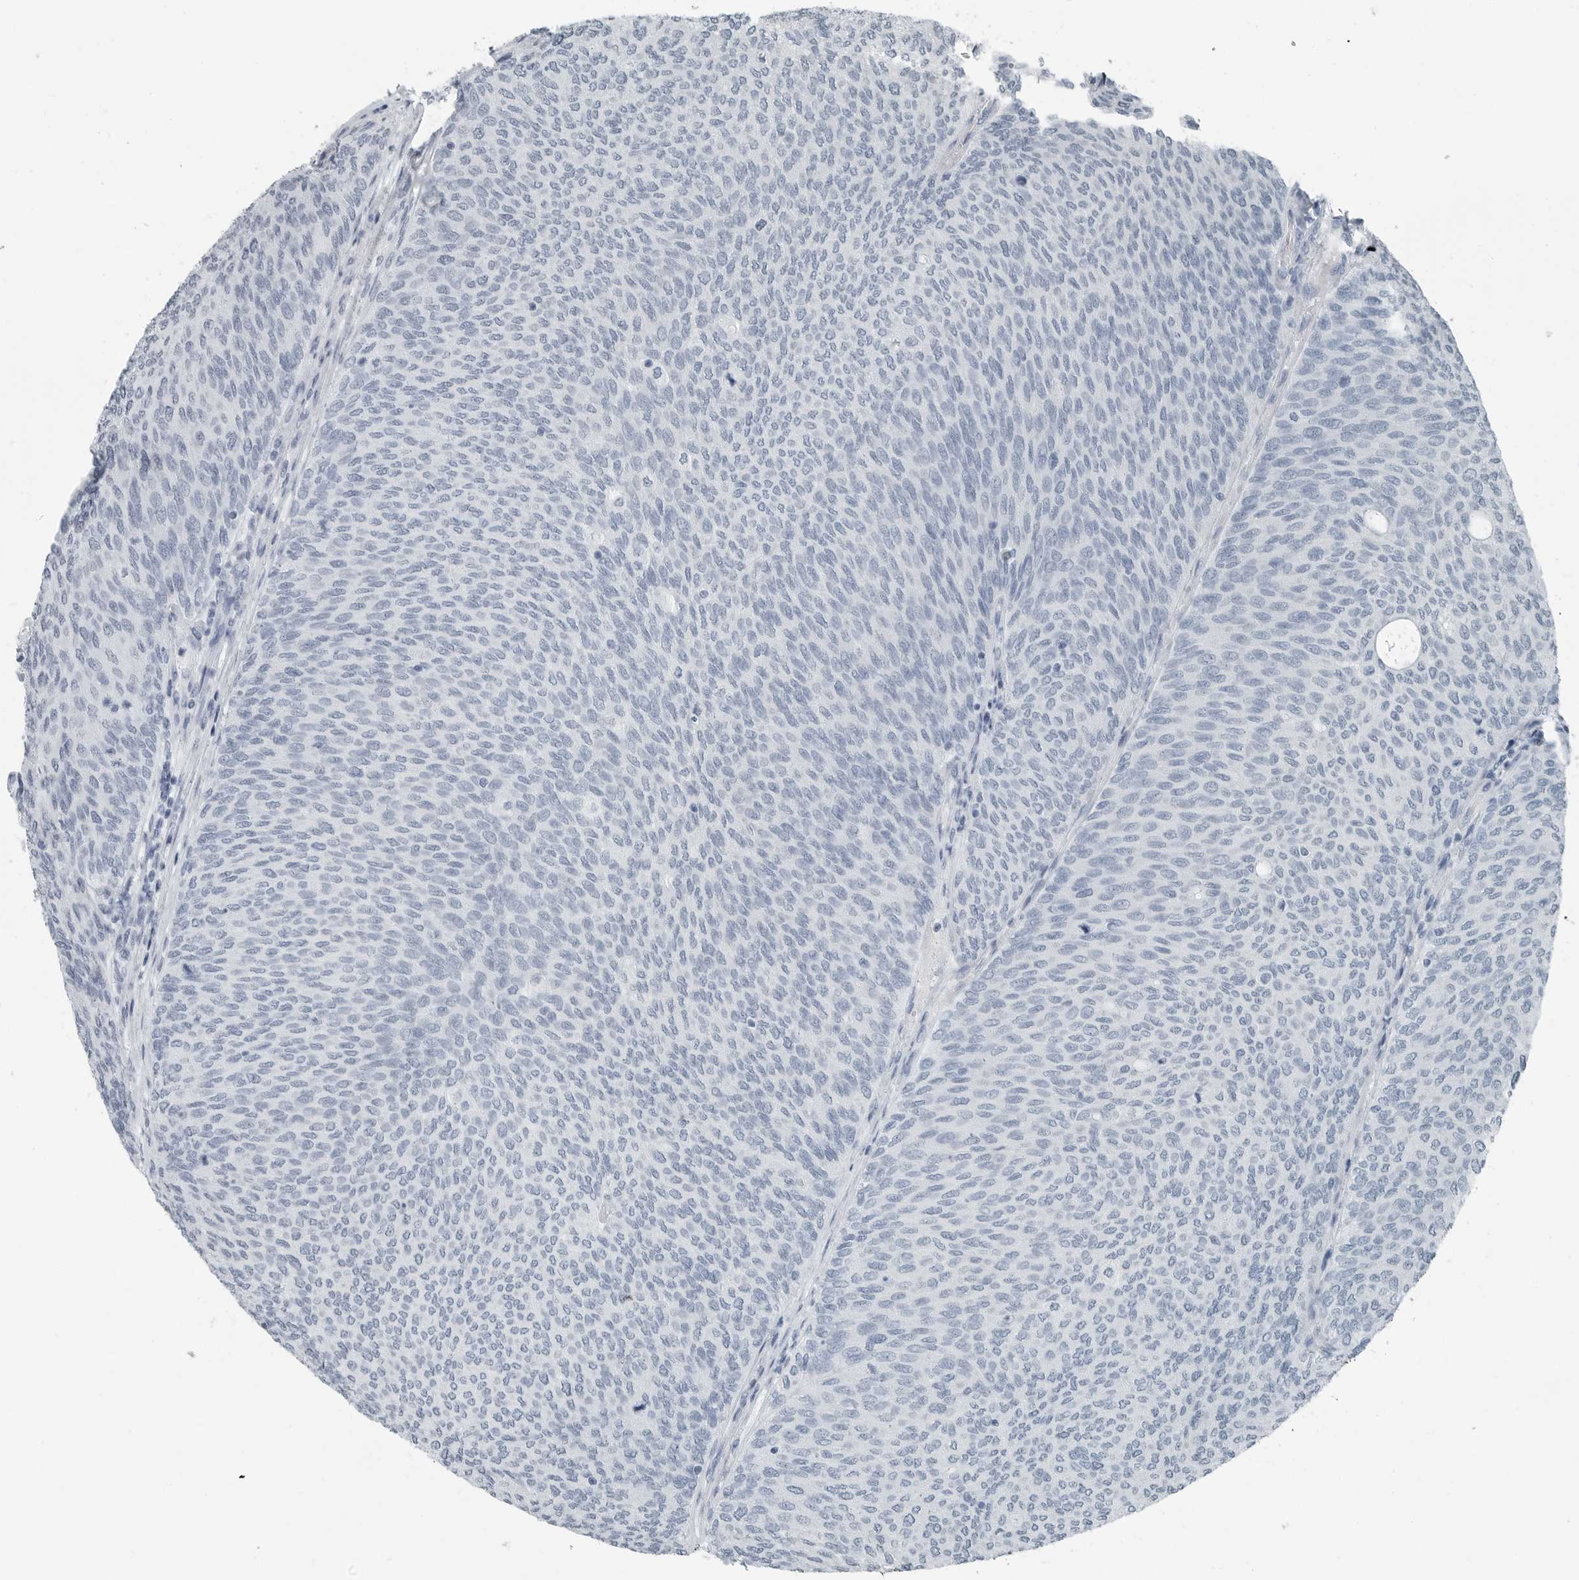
{"staining": {"intensity": "negative", "quantity": "none", "location": "none"}, "tissue": "urothelial cancer", "cell_type": "Tumor cells", "image_type": "cancer", "snomed": [{"axis": "morphology", "description": "Urothelial carcinoma, Low grade"}, {"axis": "topography", "description": "Urinary bladder"}], "caption": "A photomicrograph of urothelial cancer stained for a protein demonstrates no brown staining in tumor cells. (DAB (3,3'-diaminobenzidine) immunohistochemistry with hematoxylin counter stain).", "gene": "FABP6", "patient": {"sex": "female", "age": 79}}